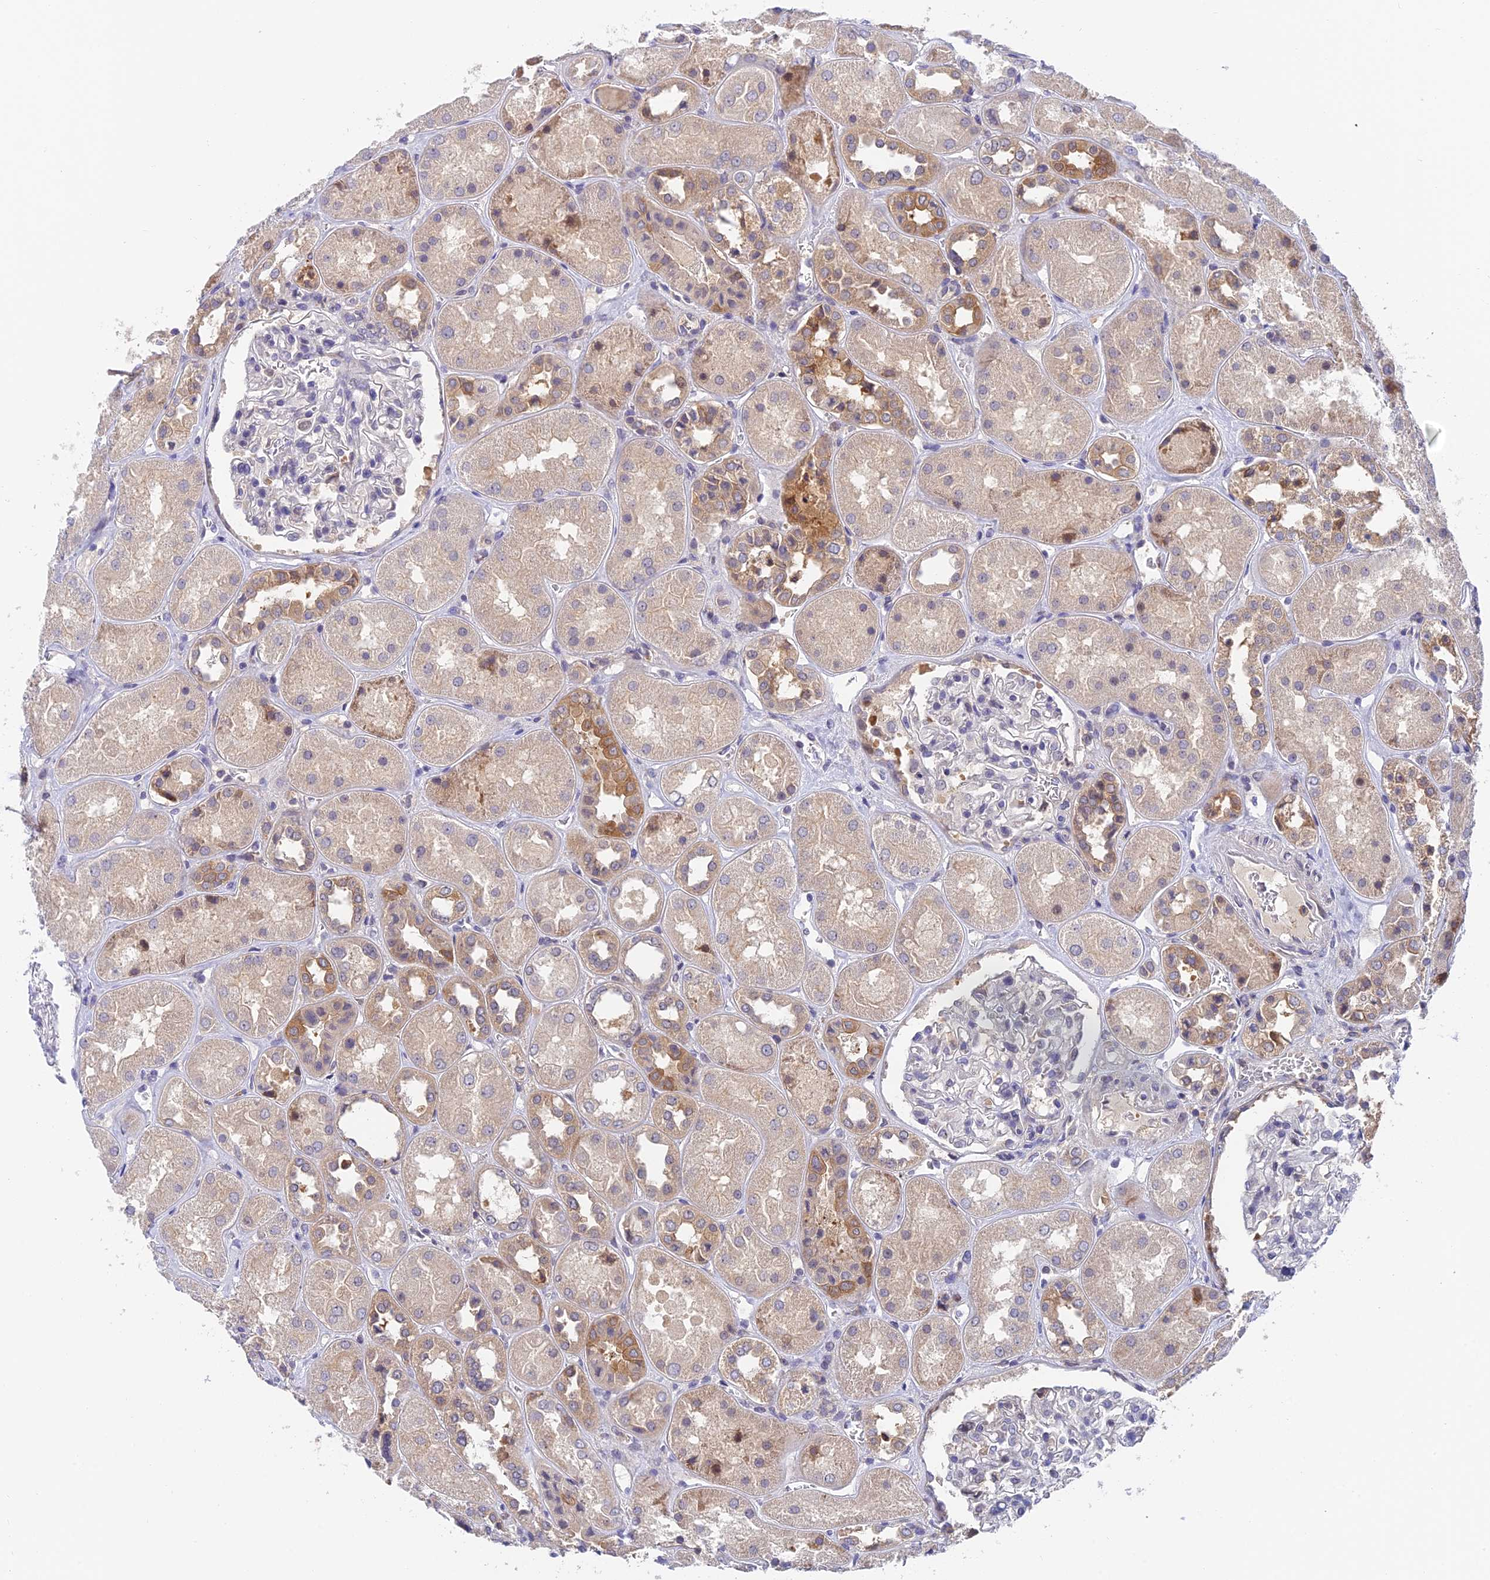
{"staining": {"intensity": "weak", "quantity": "<25%", "location": "cytoplasmic/membranous"}, "tissue": "kidney", "cell_type": "Cells in glomeruli", "image_type": "normal", "snomed": [{"axis": "morphology", "description": "Normal tissue, NOS"}, {"axis": "topography", "description": "Kidney"}], "caption": "A high-resolution photomicrograph shows IHC staining of normal kidney, which displays no significant expression in cells in glomeruli. (DAB IHC, high magnification).", "gene": "IPO5", "patient": {"sex": "male", "age": 70}}